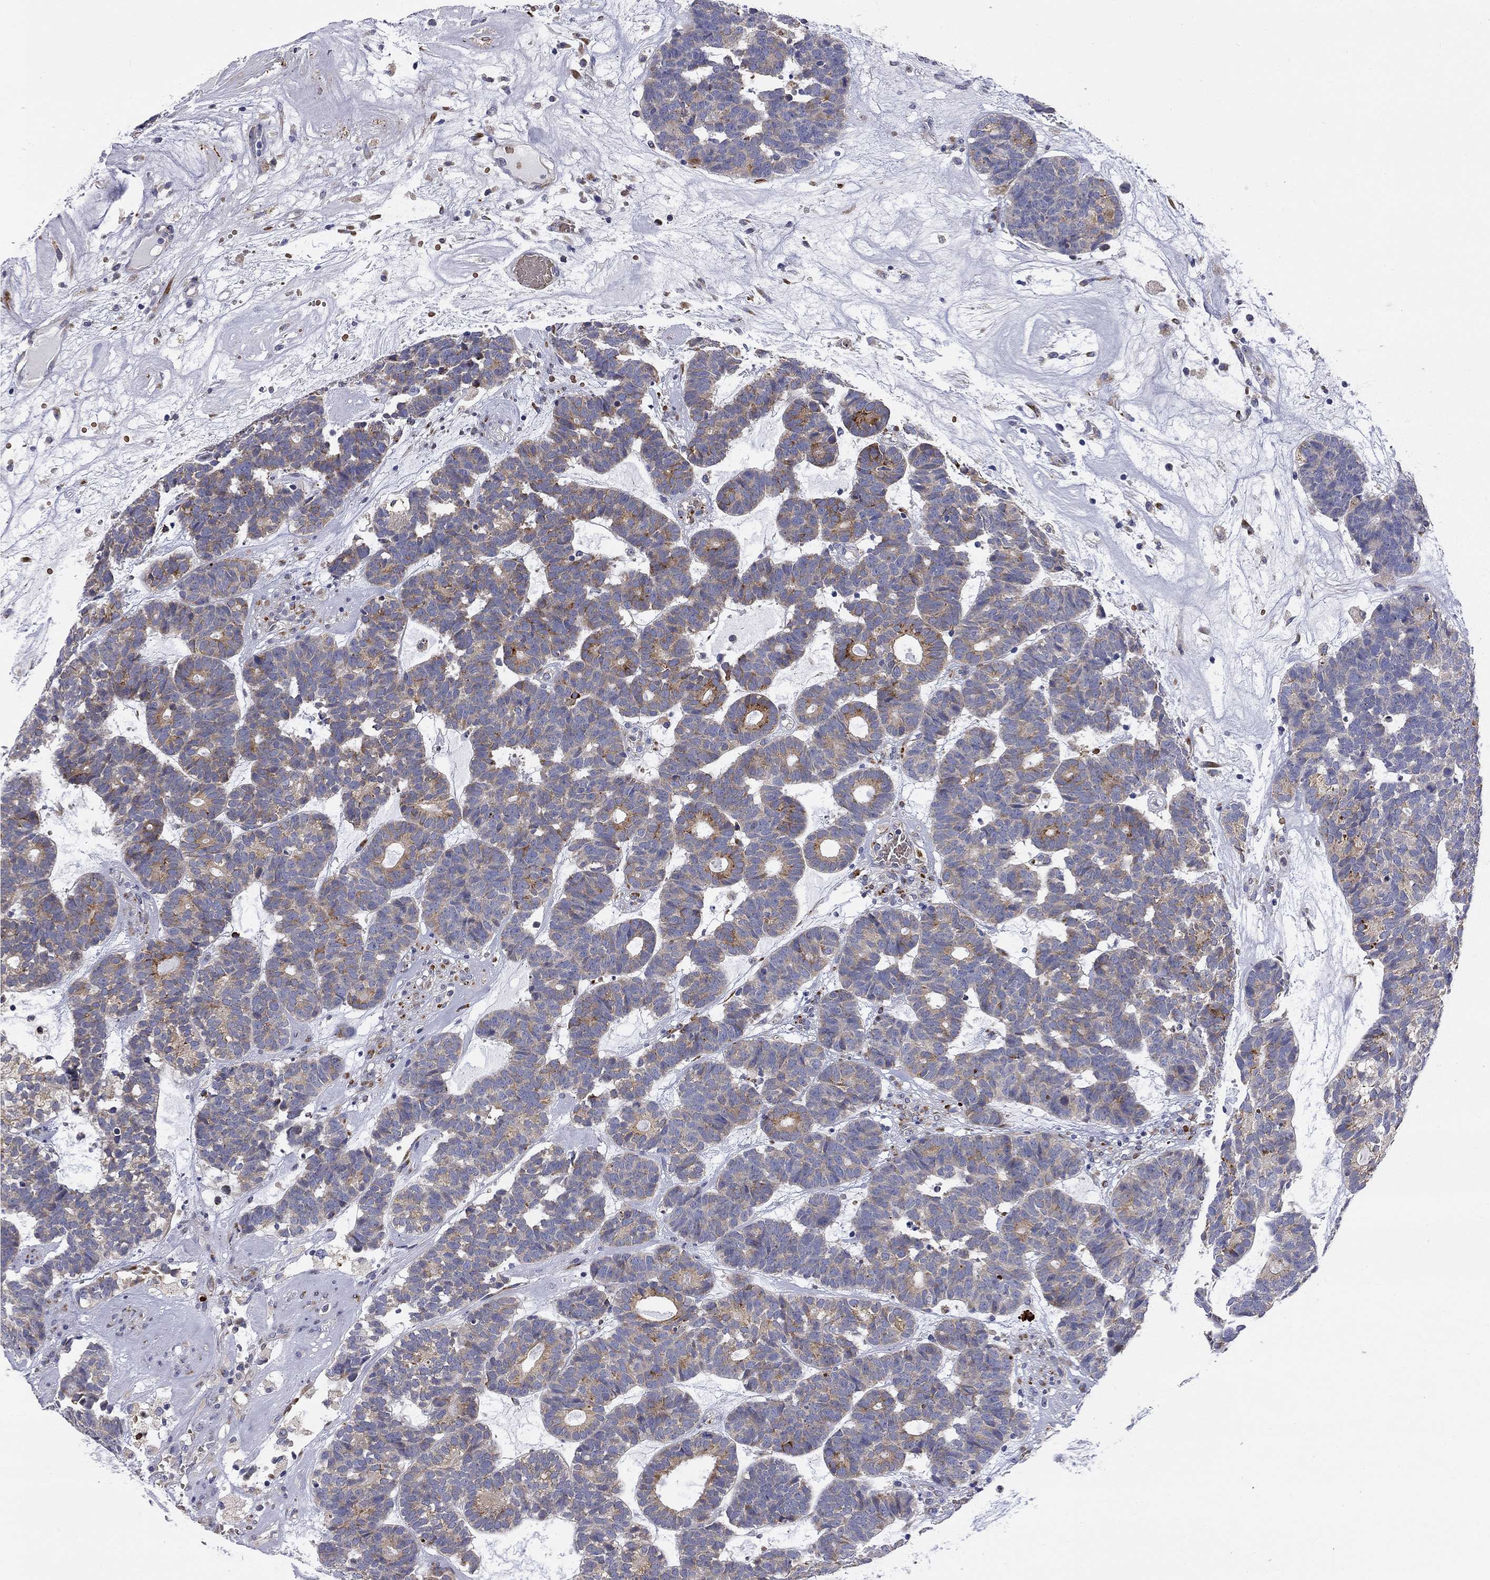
{"staining": {"intensity": "strong", "quantity": "<25%", "location": "cytoplasmic/membranous"}, "tissue": "head and neck cancer", "cell_type": "Tumor cells", "image_type": "cancer", "snomed": [{"axis": "morphology", "description": "Adenocarcinoma, NOS"}, {"axis": "topography", "description": "Head-Neck"}], "caption": "Immunohistochemistry (IHC) histopathology image of human head and neck cancer (adenocarcinoma) stained for a protein (brown), which reveals medium levels of strong cytoplasmic/membranous expression in approximately <25% of tumor cells.", "gene": "CASTOR1", "patient": {"sex": "female", "age": 81}}